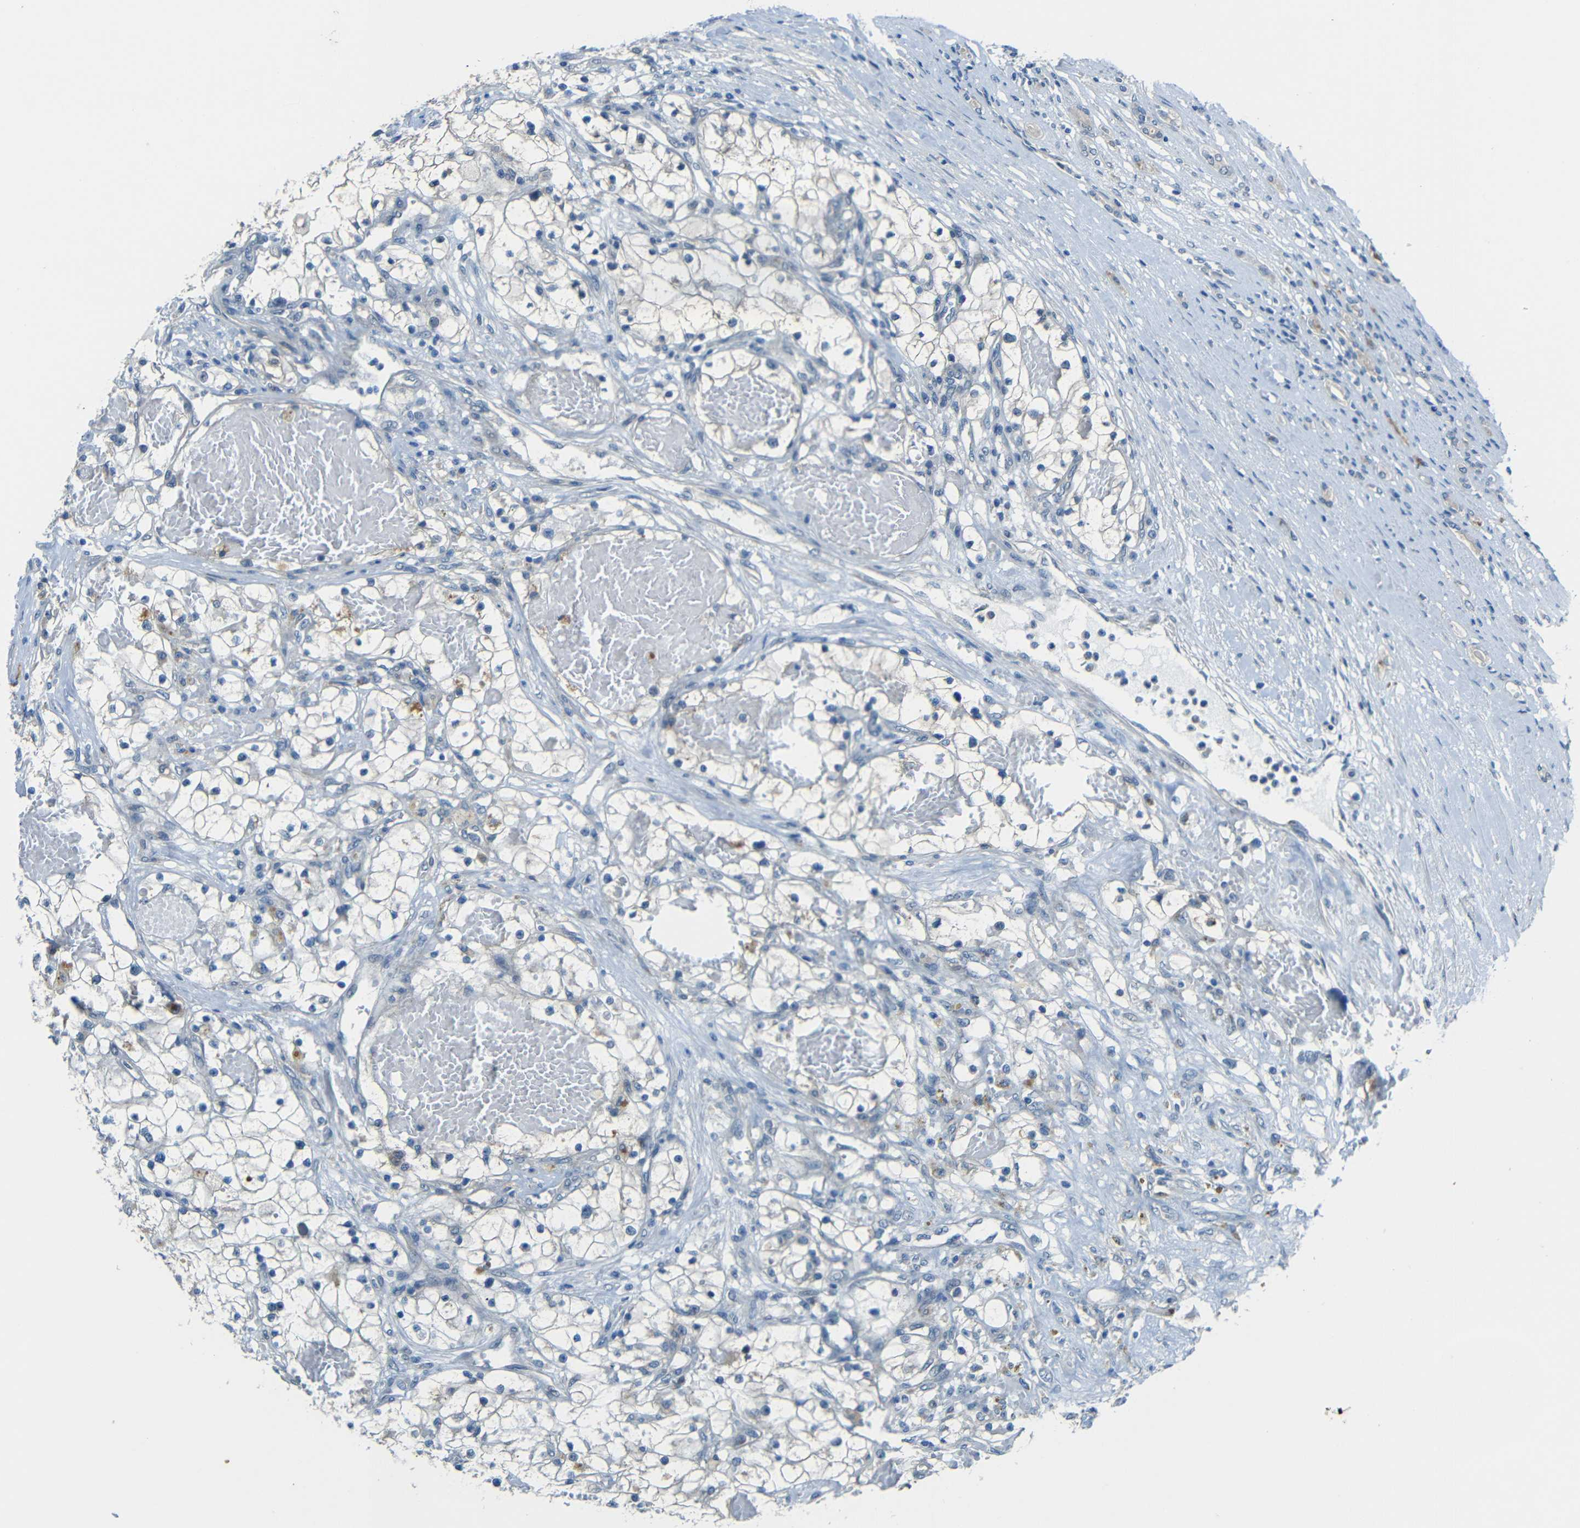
{"staining": {"intensity": "negative", "quantity": "none", "location": "none"}, "tissue": "renal cancer", "cell_type": "Tumor cells", "image_type": "cancer", "snomed": [{"axis": "morphology", "description": "Adenocarcinoma, NOS"}, {"axis": "topography", "description": "Kidney"}], "caption": "The immunohistochemistry (IHC) histopathology image has no significant positivity in tumor cells of renal adenocarcinoma tissue.", "gene": "ANKRD22", "patient": {"sex": "male", "age": 68}}